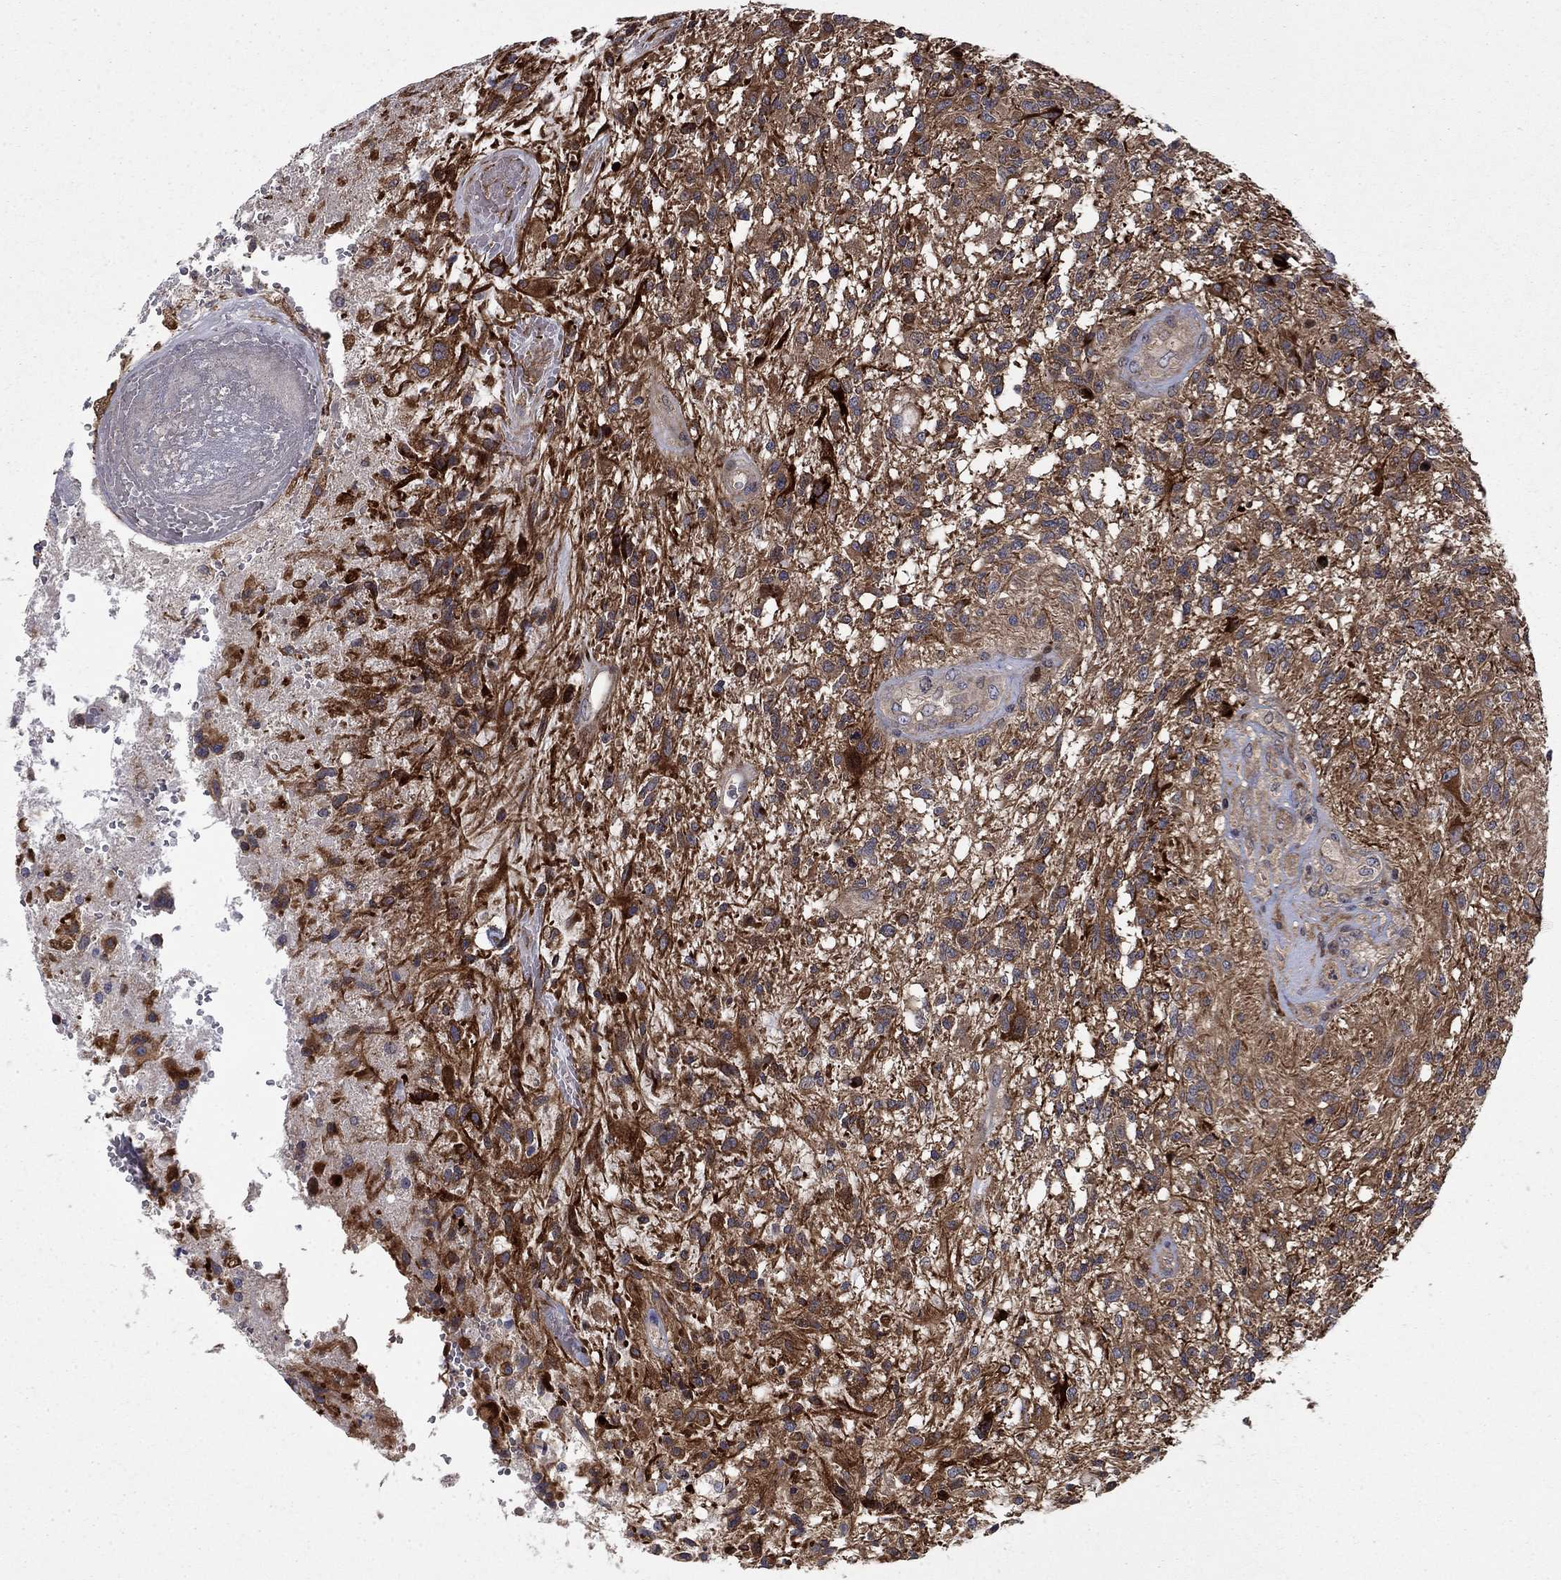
{"staining": {"intensity": "strong", "quantity": "<25%", "location": "cytoplasmic/membranous"}, "tissue": "glioma", "cell_type": "Tumor cells", "image_type": "cancer", "snomed": [{"axis": "morphology", "description": "Glioma, malignant, High grade"}, {"axis": "topography", "description": "Brain"}], "caption": "The micrograph shows staining of high-grade glioma (malignant), revealing strong cytoplasmic/membranous protein staining (brown color) within tumor cells.", "gene": "HDAC4", "patient": {"sex": "male", "age": 56}}